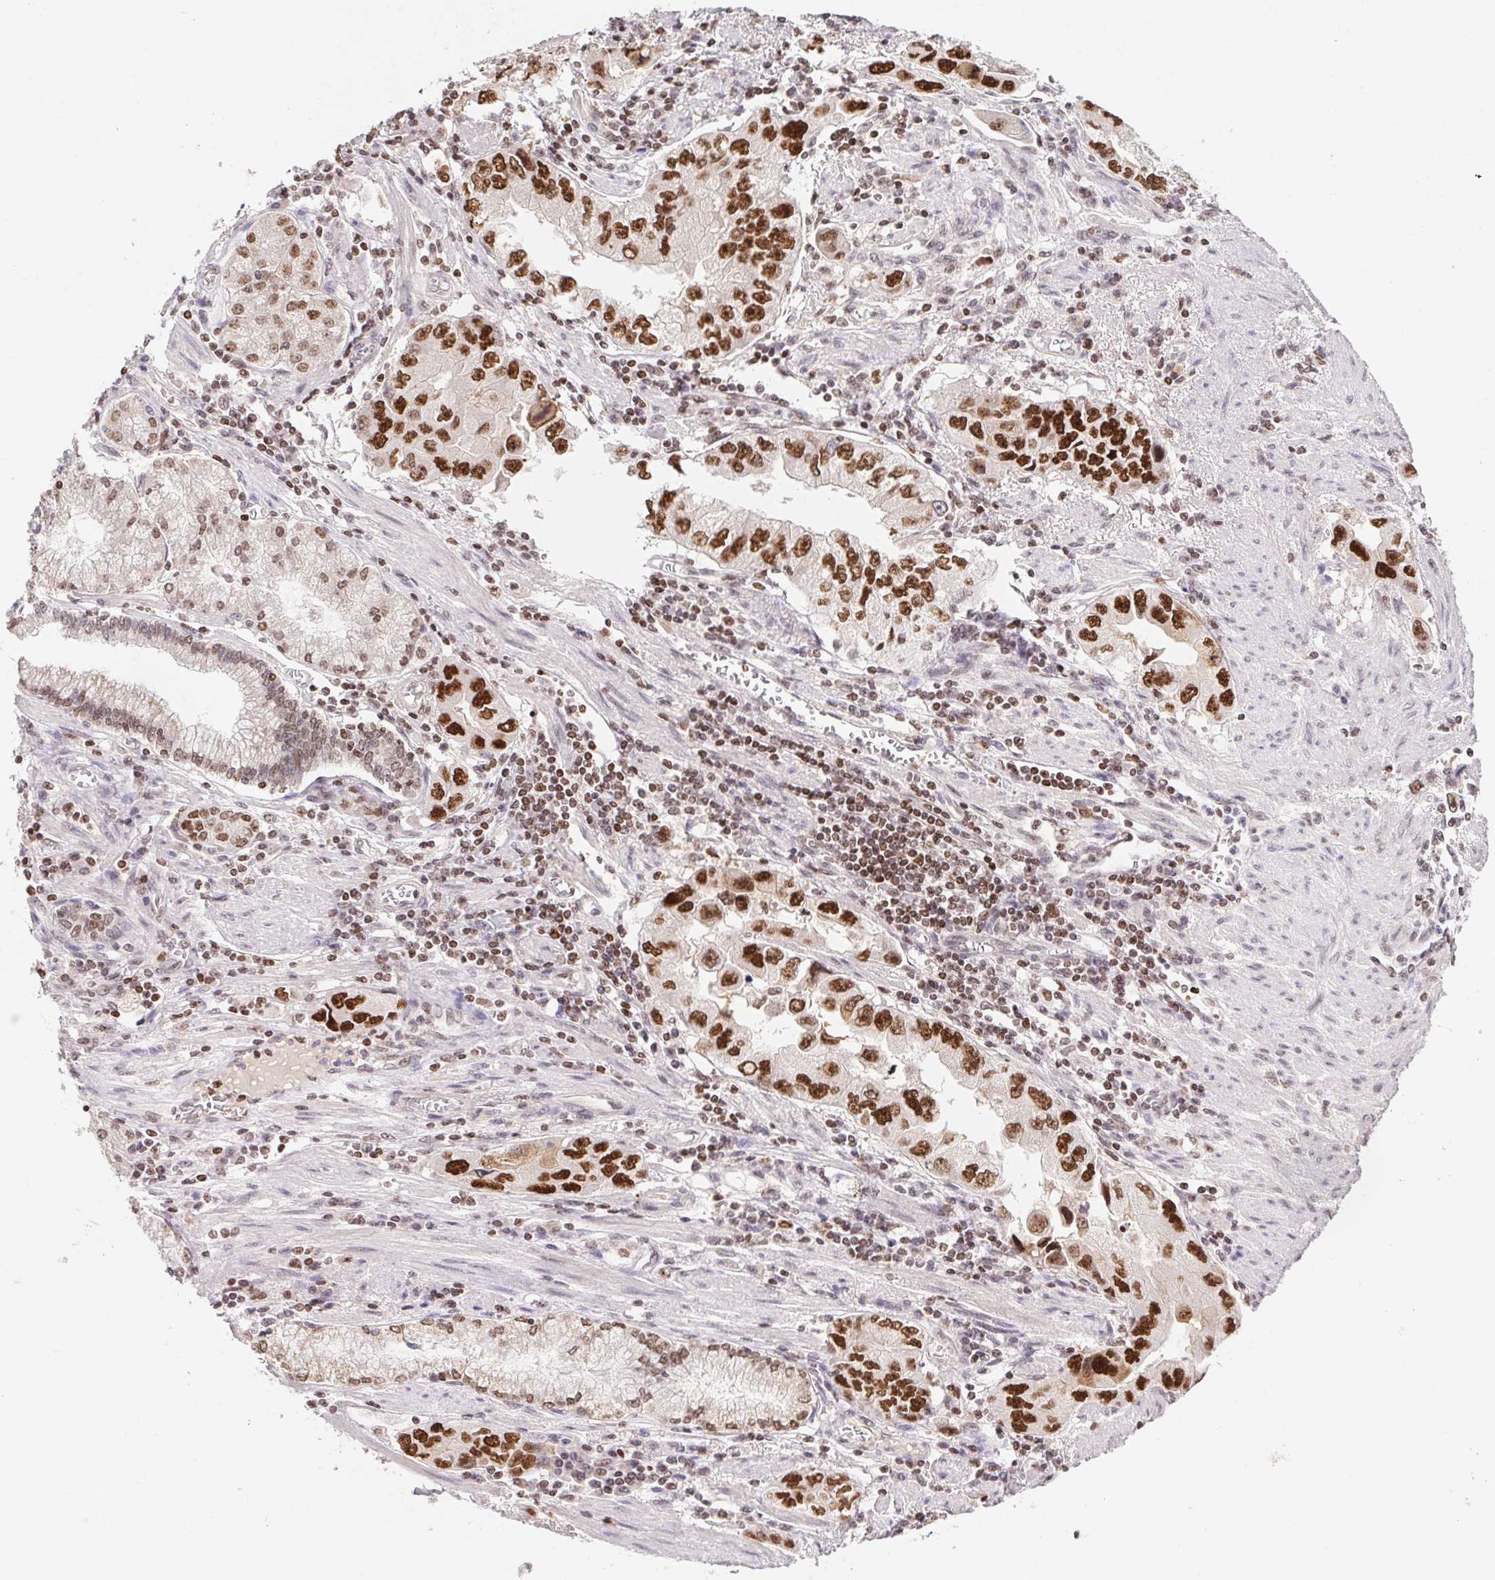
{"staining": {"intensity": "strong", "quantity": ">75%", "location": "nuclear"}, "tissue": "stomach cancer", "cell_type": "Tumor cells", "image_type": "cancer", "snomed": [{"axis": "morphology", "description": "Adenocarcinoma, NOS"}, {"axis": "topography", "description": "Stomach, lower"}], "caption": "Tumor cells display strong nuclear expression in approximately >75% of cells in adenocarcinoma (stomach).", "gene": "POLD3", "patient": {"sex": "female", "age": 93}}